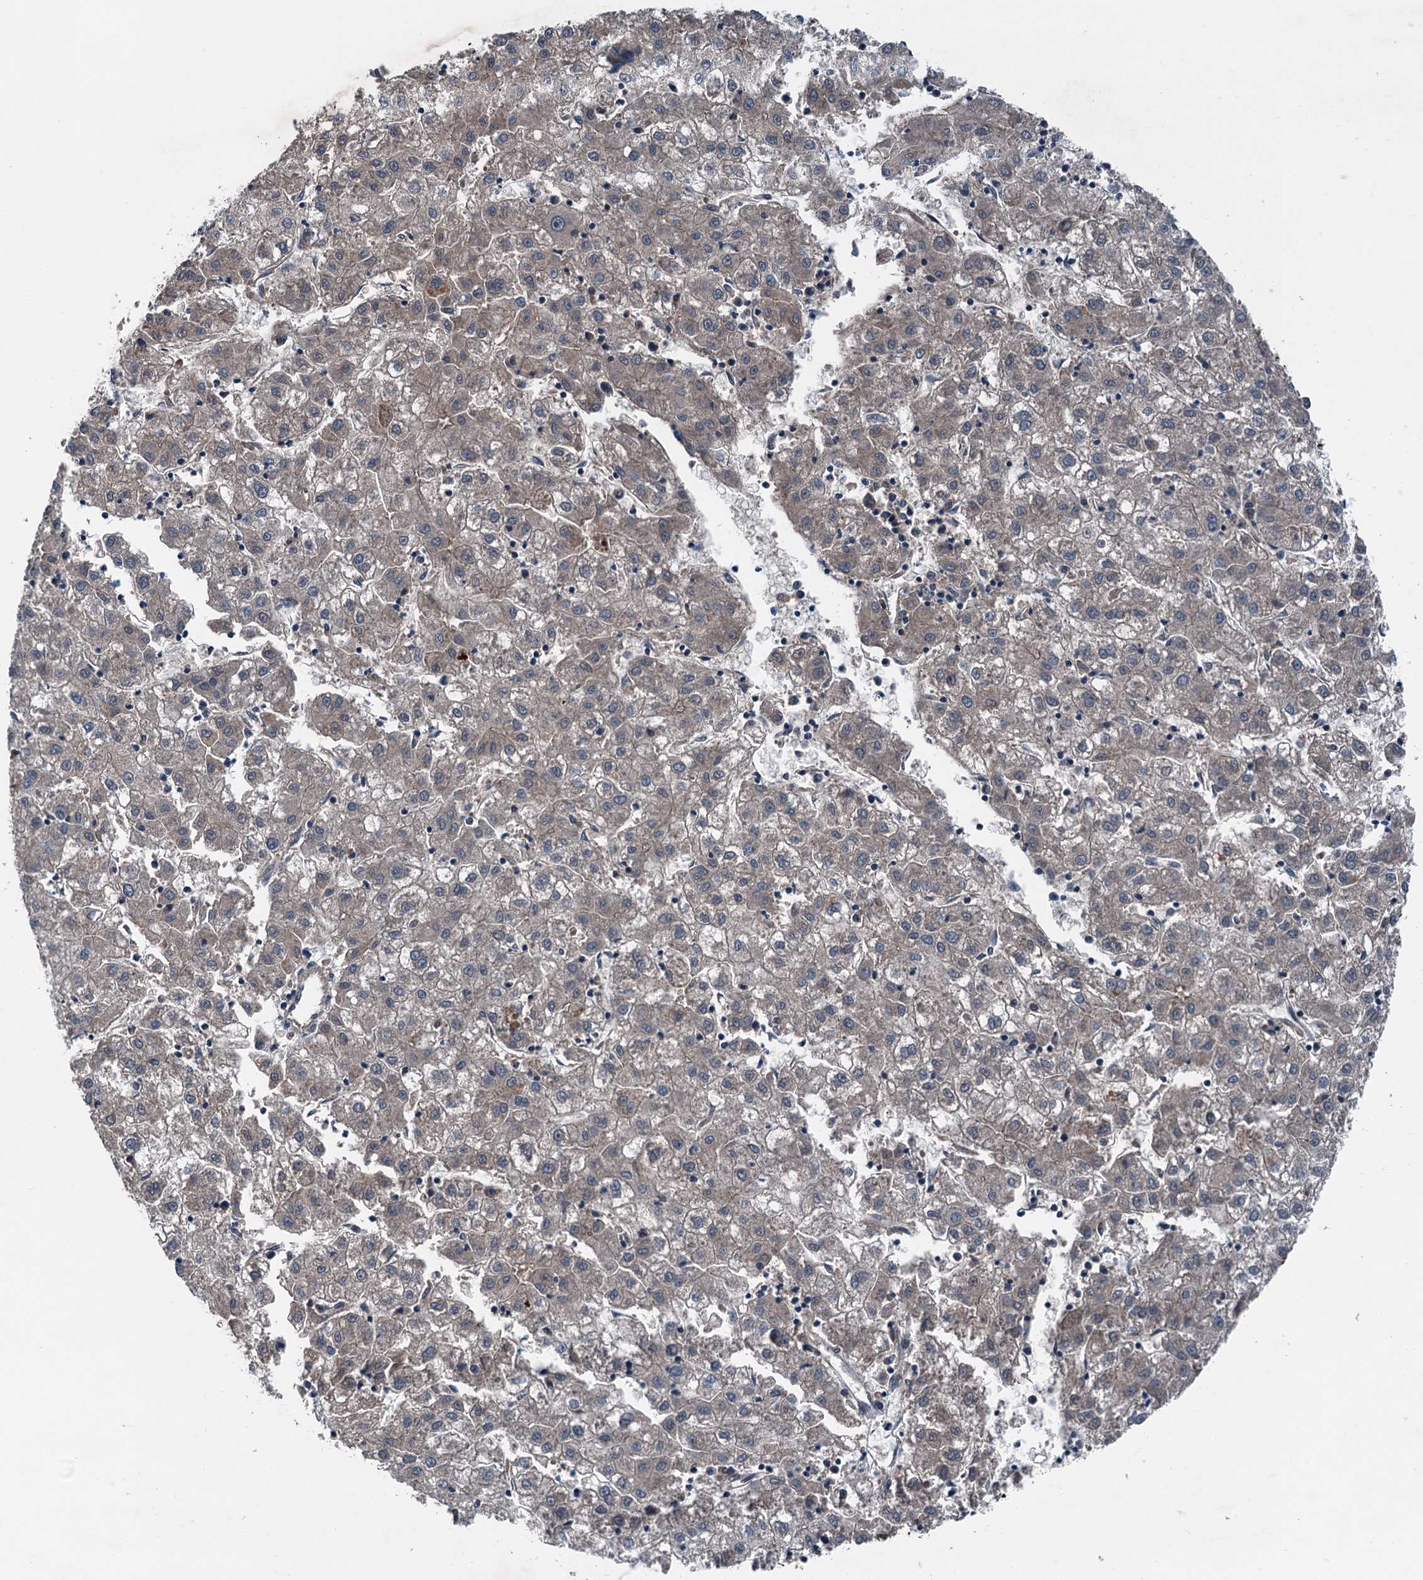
{"staining": {"intensity": "negative", "quantity": "none", "location": "none"}, "tissue": "liver cancer", "cell_type": "Tumor cells", "image_type": "cancer", "snomed": [{"axis": "morphology", "description": "Carcinoma, Hepatocellular, NOS"}, {"axis": "topography", "description": "Liver"}], "caption": "A high-resolution photomicrograph shows IHC staining of liver cancer (hepatocellular carcinoma), which displays no significant staining in tumor cells.", "gene": "SLC2A10", "patient": {"sex": "male", "age": 72}}